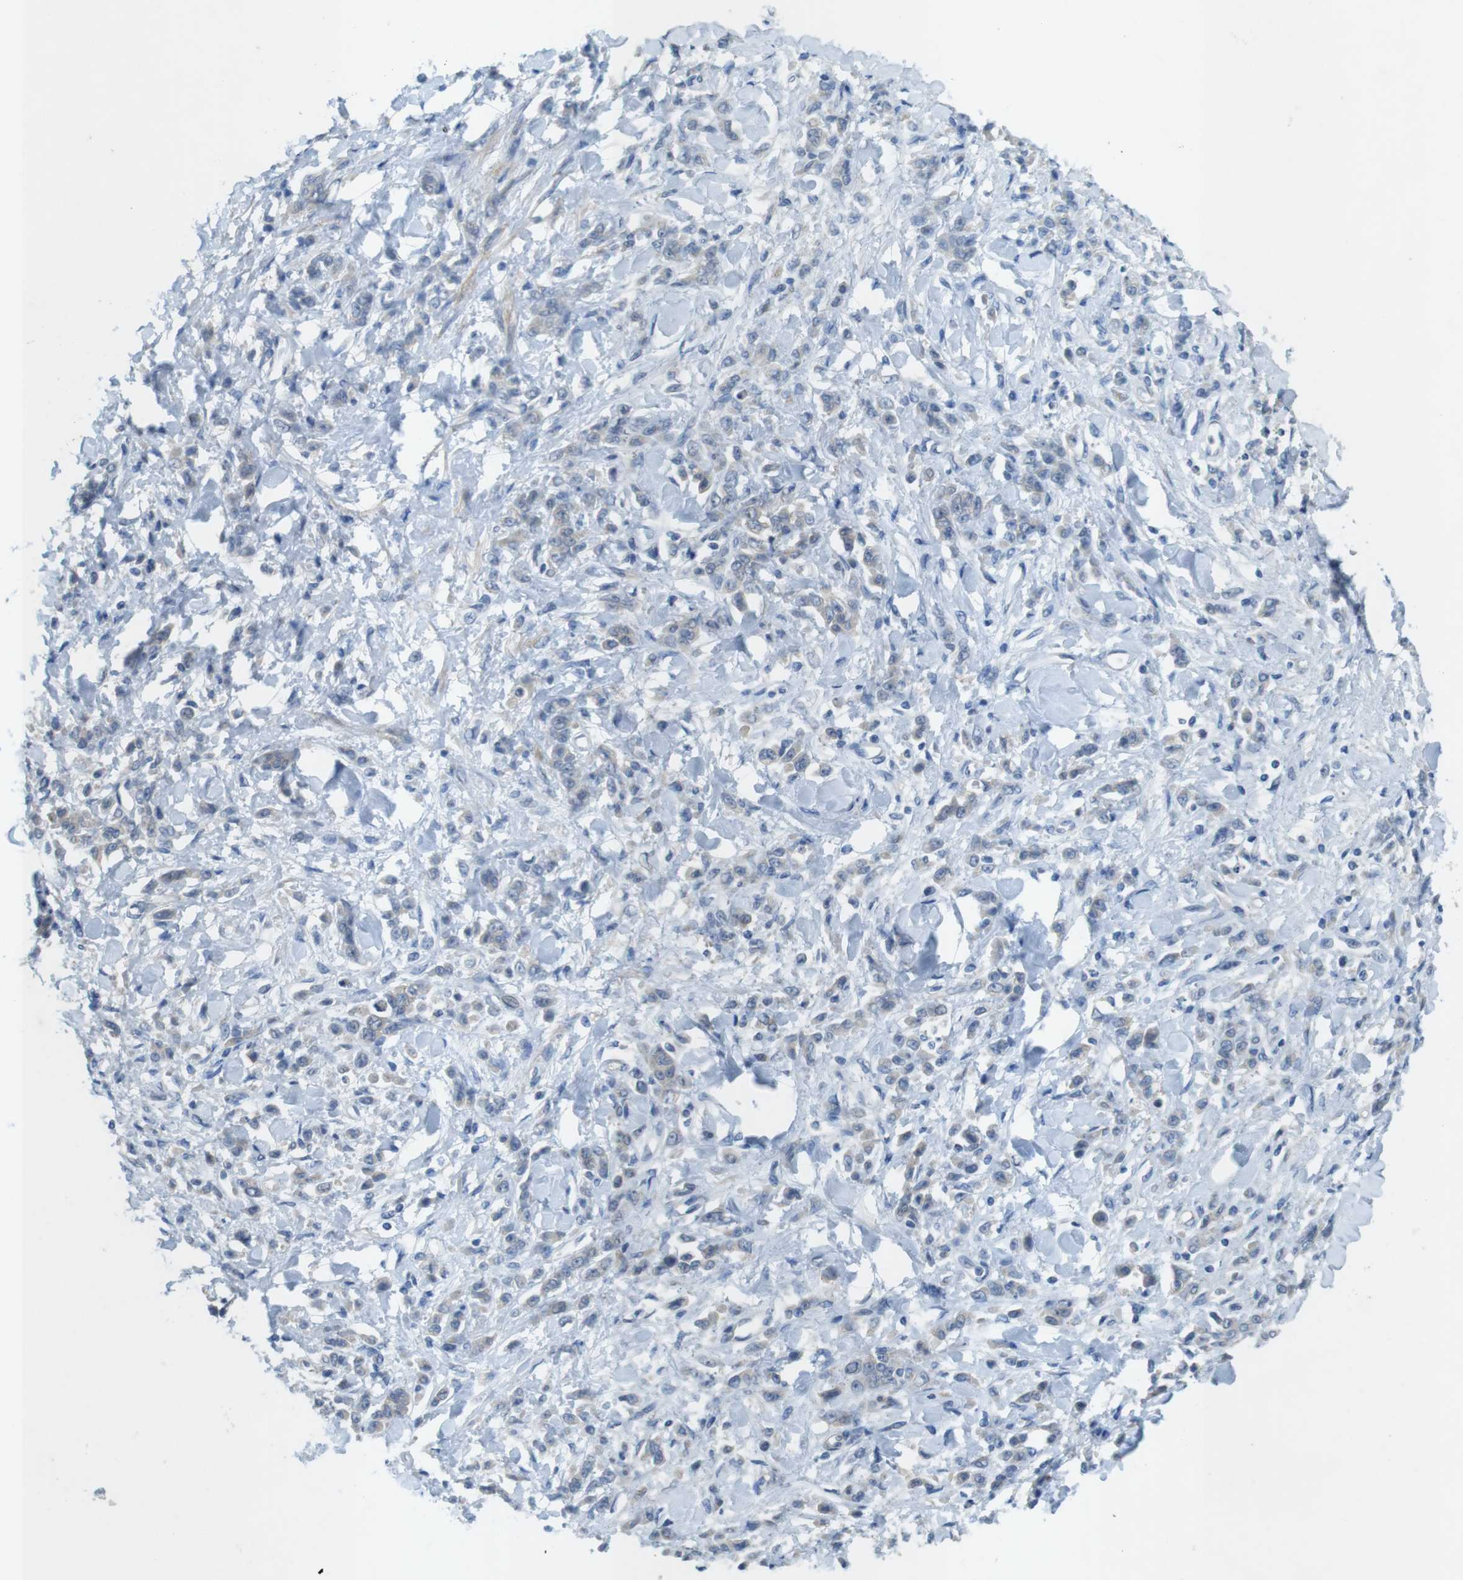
{"staining": {"intensity": "negative", "quantity": "none", "location": "none"}, "tissue": "stomach cancer", "cell_type": "Tumor cells", "image_type": "cancer", "snomed": [{"axis": "morphology", "description": "Normal tissue, NOS"}, {"axis": "morphology", "description": "Adenocarcinoma, NOS"}, {"axis": "topography", "description": "Stomach"}], "caption": "Immunohistochemistry photomicrograph of neoplastic tissue: adenocarcinoma (stomach) stained with DAB exhibits no significant protein positivity in tumor cells.", "gene": "TYW1", "patient": {"sex": "male", "age": 82}}